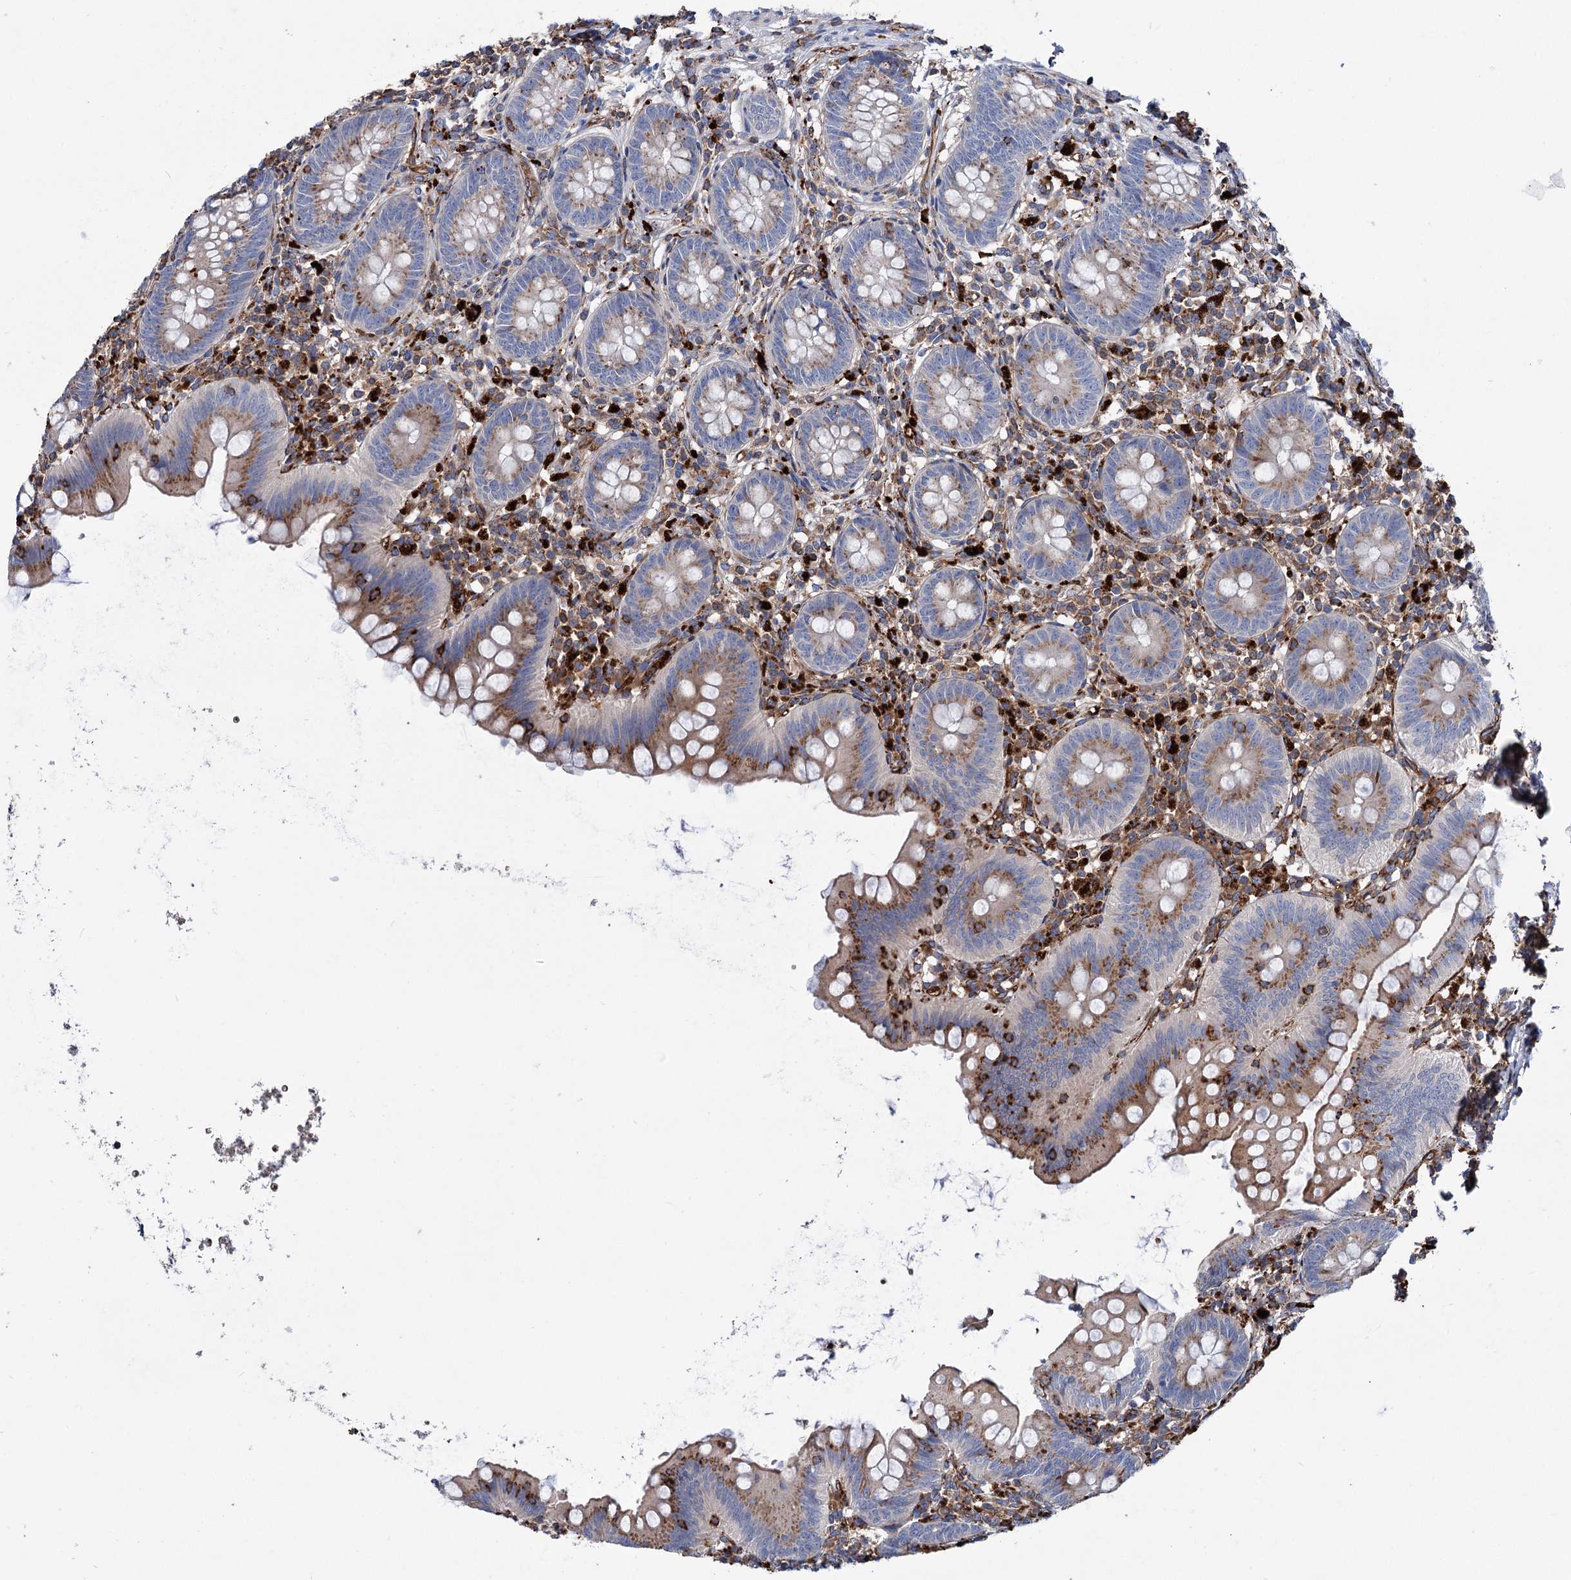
{"staining": {"intensity": "moderate", "quantity": "25%-75%", "location": "cytoplasmic/membranous"}, "tissue": "appendix", "cell_type": "Glandular cells", "image_type": "normal", "snomed": [{"axis": "morphology", "description": "Normal tissue, NOS"}, {"axis": "topography", "description": "Appendix"}], "caption": "Appendix stained with DAB IHC demonstrates medium levels of moderate cytoplasmic/membranous staining in about 25%-75% of glandular cells. The protein is stained brown, and the nuclei are stained in blue (DAB IHC with brightfield microscopy, high magnification).", "gene": "SCPEP1", "patient": {"sex": "female", "age": 62}}